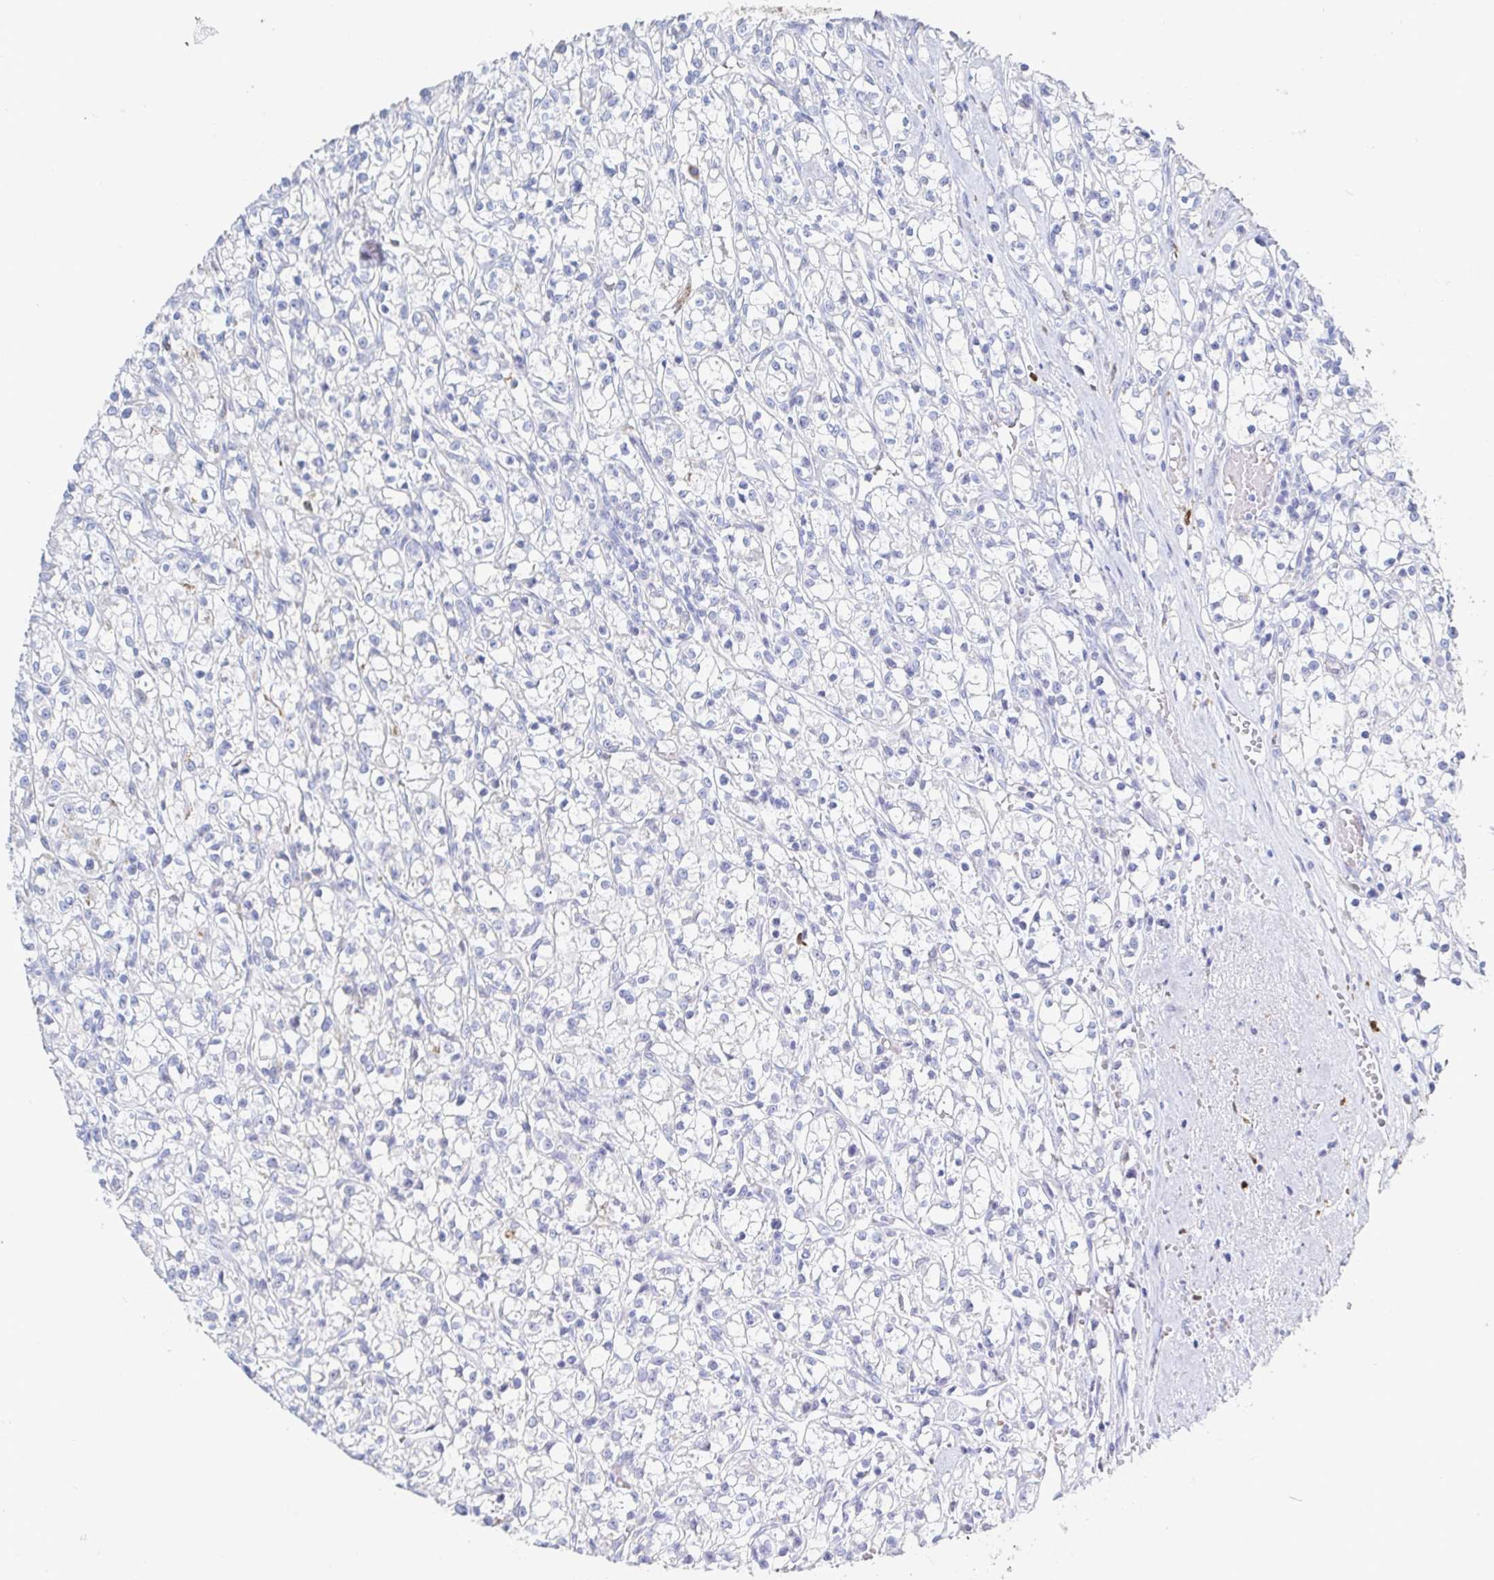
{"staining": {"intensity": "negative", "quantity": "none", "location": "none"}, "tissue": "renal cancer", "cell_type": "Tumor cells", "image_type": "cancer", "snomed": [{"axis": "morphology", "description": "Adenocarcinoma, NOS"}, {"axis": "topography", "description": "Kidney"}], "caption": "This is an IHC histopathology image of human renal adenocarcinoma. There is no staining in tumor cells.", "gene": "OR2A4", "patient": {"sex": "female", "age": 59}}